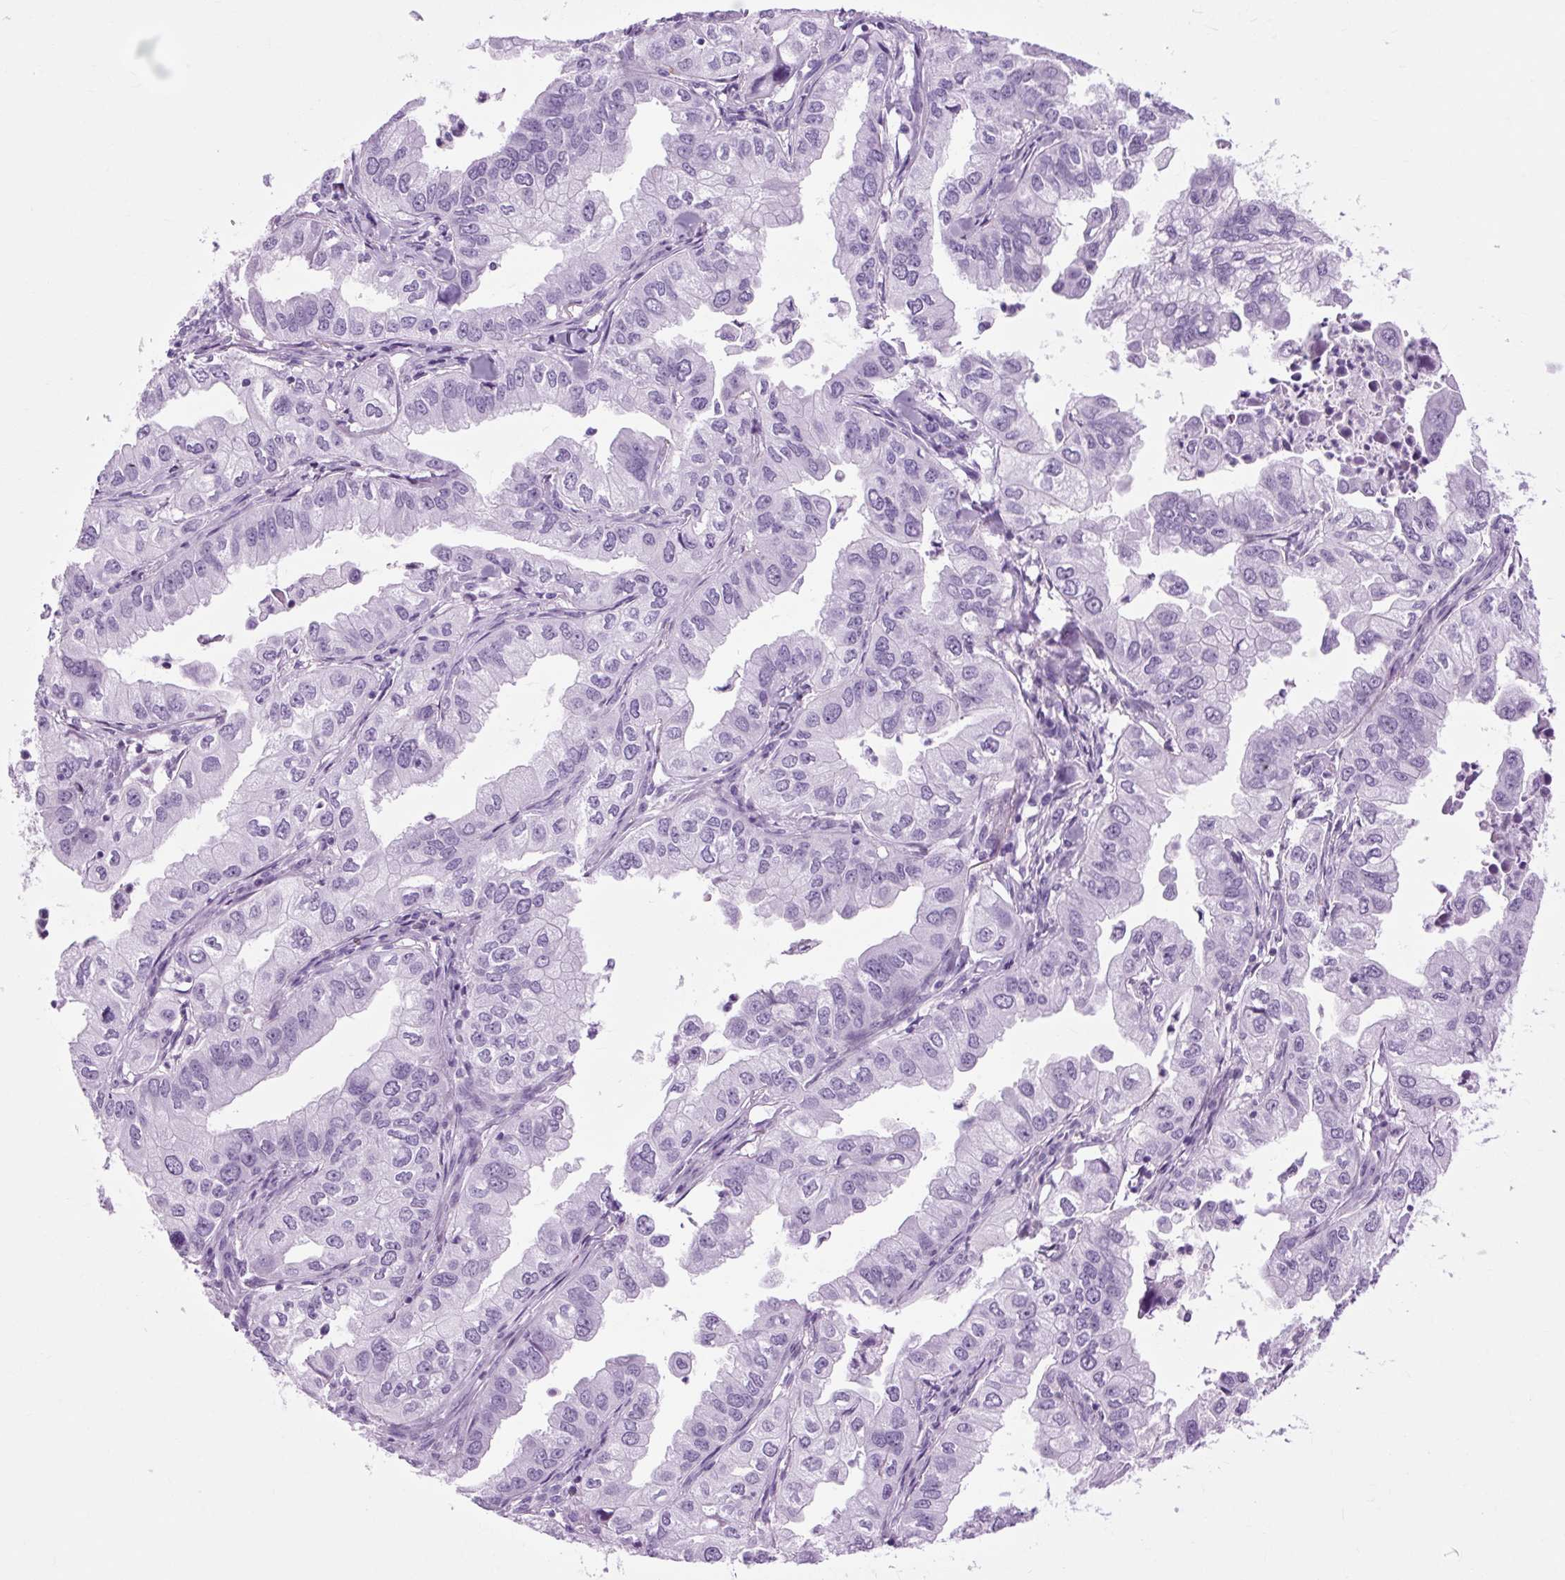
{"staining": {"intensity": "negative", "quantity": "none", "location": "none"}, "tissue": "lung cancer", "cell_type": "Tumor cells", "image_type": "cancer", "snomed": [{"axis": "morphology", "description": "Adenocarcinoma, NOS"}, {"axis": "topography", "description": "Lung"}], "caption": "Immunohistochemistry micrograph of lung cancer (adenocarcinoma) stained for a protein (brown), which displays no positivity in tumor cells.", "gene": "OOEP", "patient": {"sex": "male", "age": 48}}